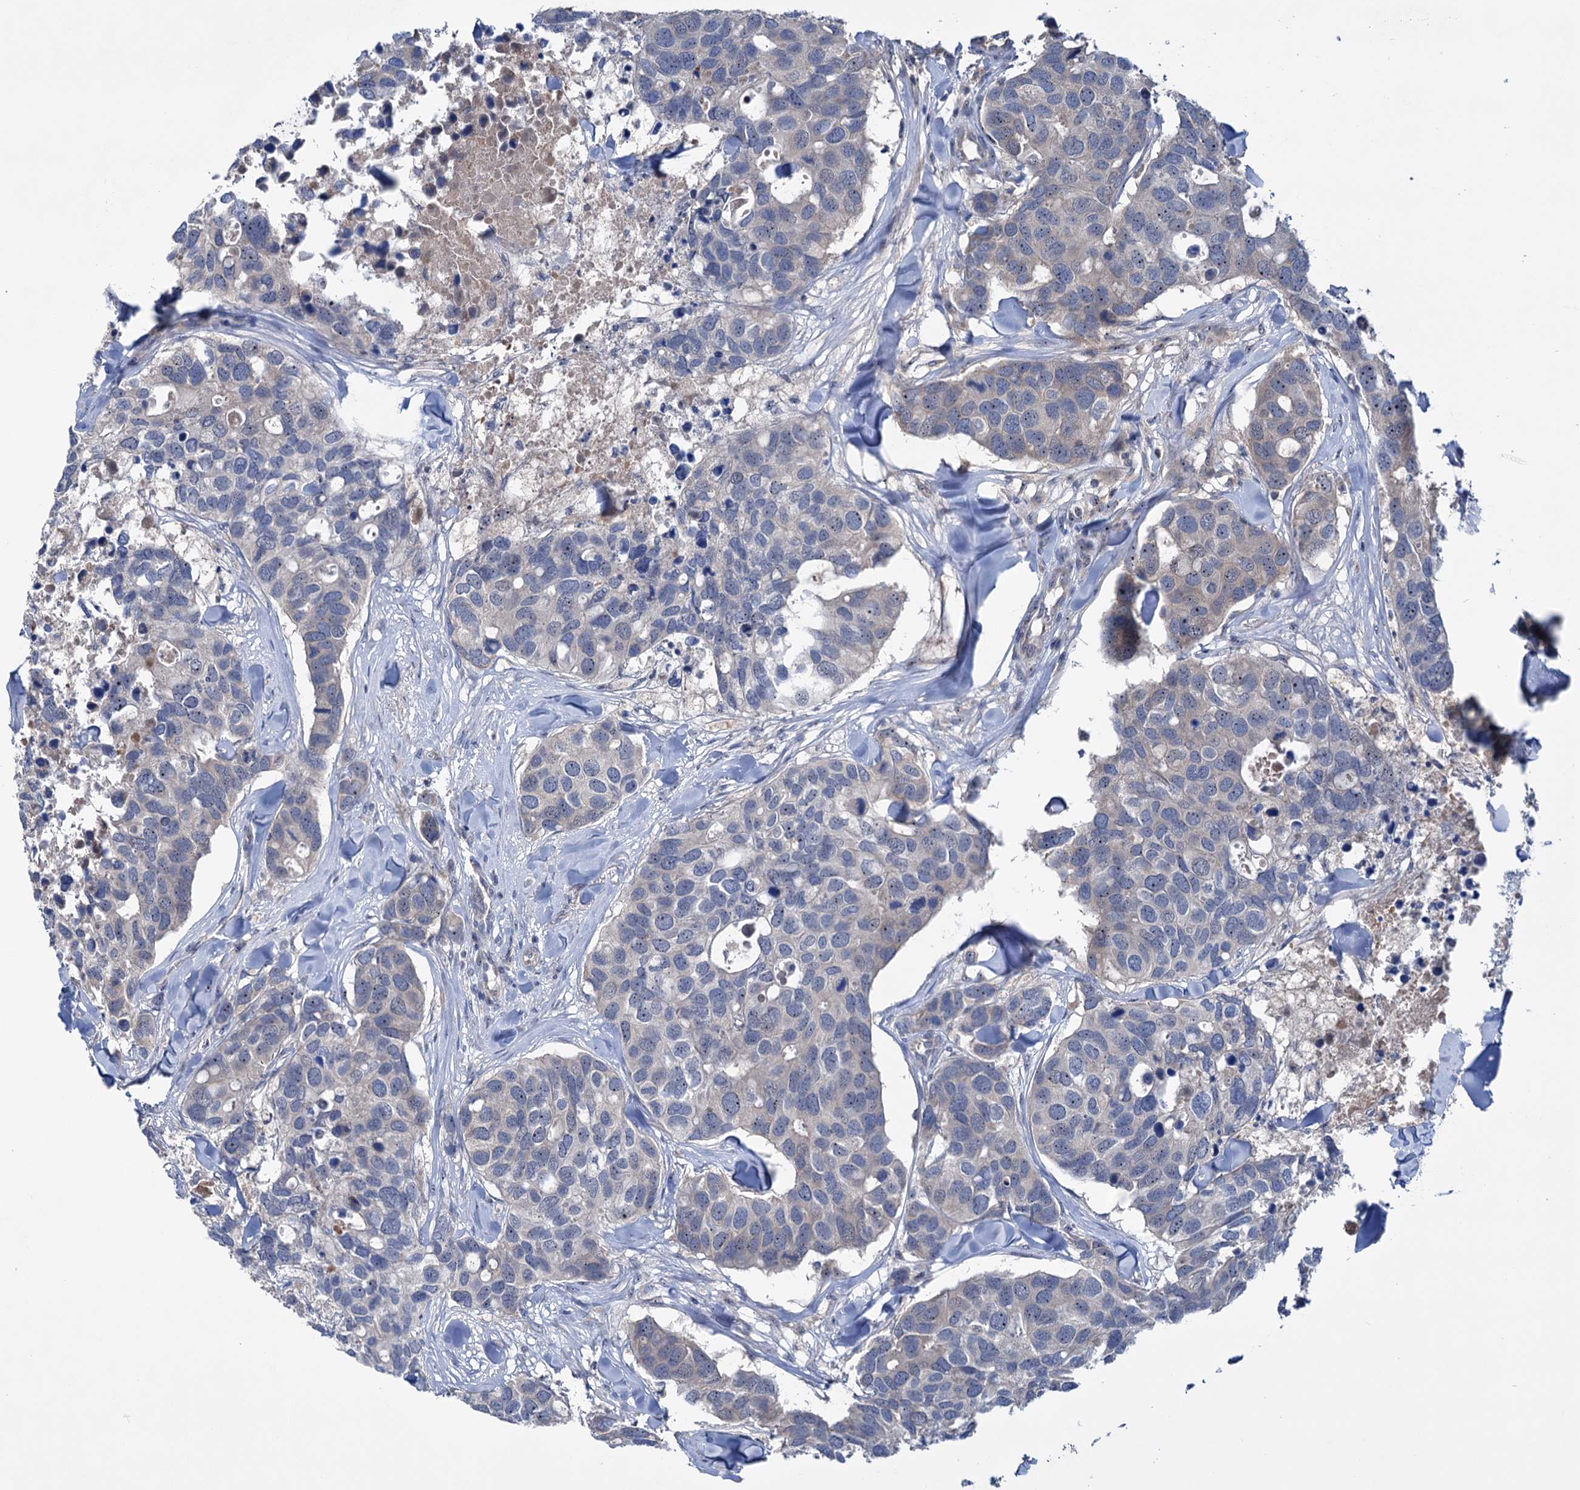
{"staining": {"intensity": "negative", "quantity": "none", "location": "none"}, "tissue": "breast cancer", "cell_type": "Tumor cells", "image_type": "cancer", "snomed": [{"axis": "morphology", "description": "Duct carcinoma"}, {"axis": "topography", "description": "Breast"}], "caption": "DAB (3,3'-diaminobenzidine) immunohistochemical staining of breast cancer shows no significant staining in tumor cells.", "gene": "HTR3B", "patient": {"sex": "female", "age": 83}}